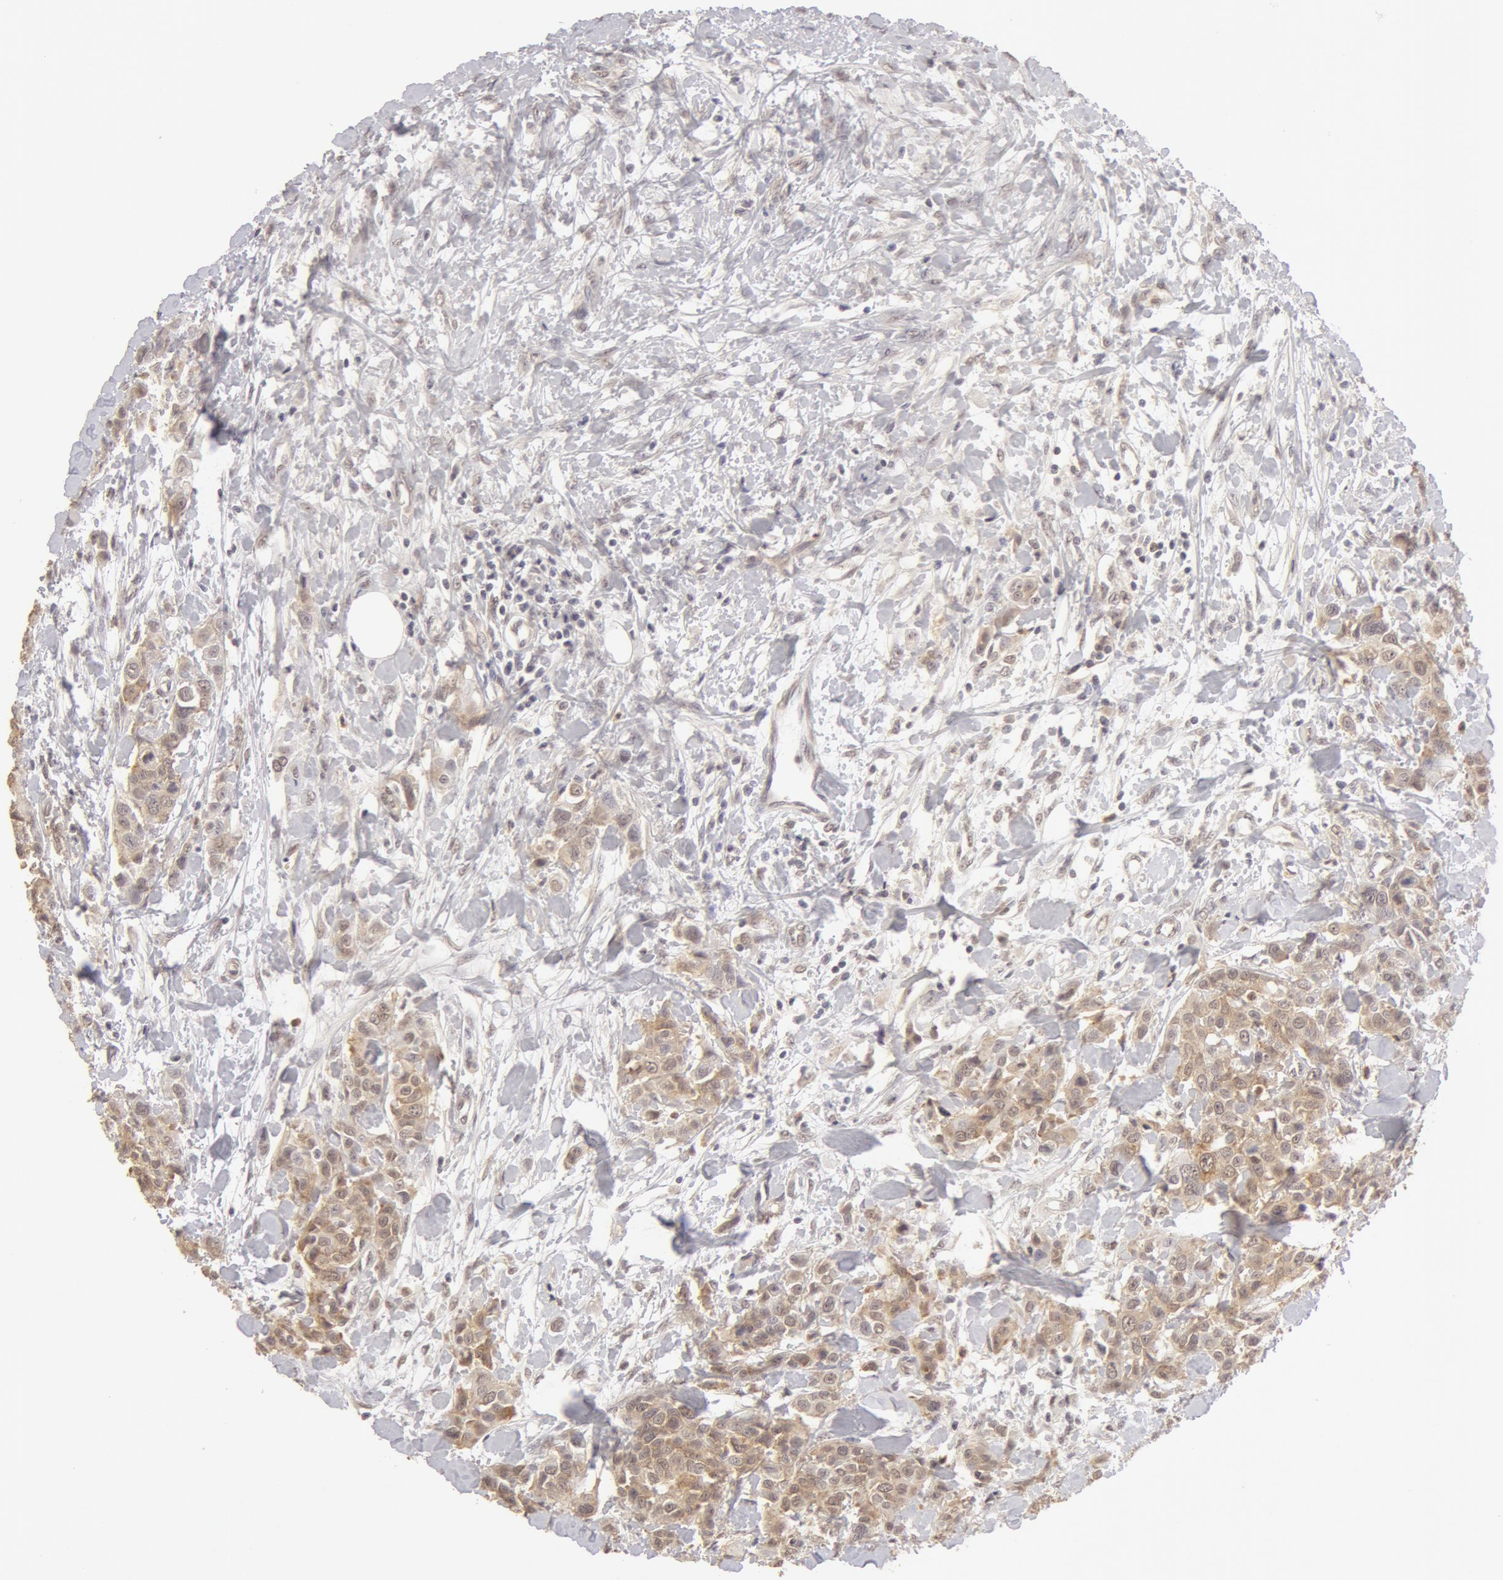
{"staining": {"intensity": "weak", "quantity": ">75%", "location": "cytoplasmic/membranous,nuclear"}, "tissue": "urothelial cancer", "cell_type": "Tumor cells", "image_type": "cancer", "snomed": [{"axis": "morphology", "description": "Urothelial carcinoma, High grade"}, {"axis": "topography", "description": "Urinary bladder"}], "caption": "A brown stain labels weak cytoplasmic/membranous and nuclear positivity of a protein in human urothelial cancer tumor cells. Using DAB (brown) and hematoxylin (blue) stains, captured at high magnification using brightfield microscopy.", "gene": "ADAM10", "patient": {"sex": "male", "age": 56}}